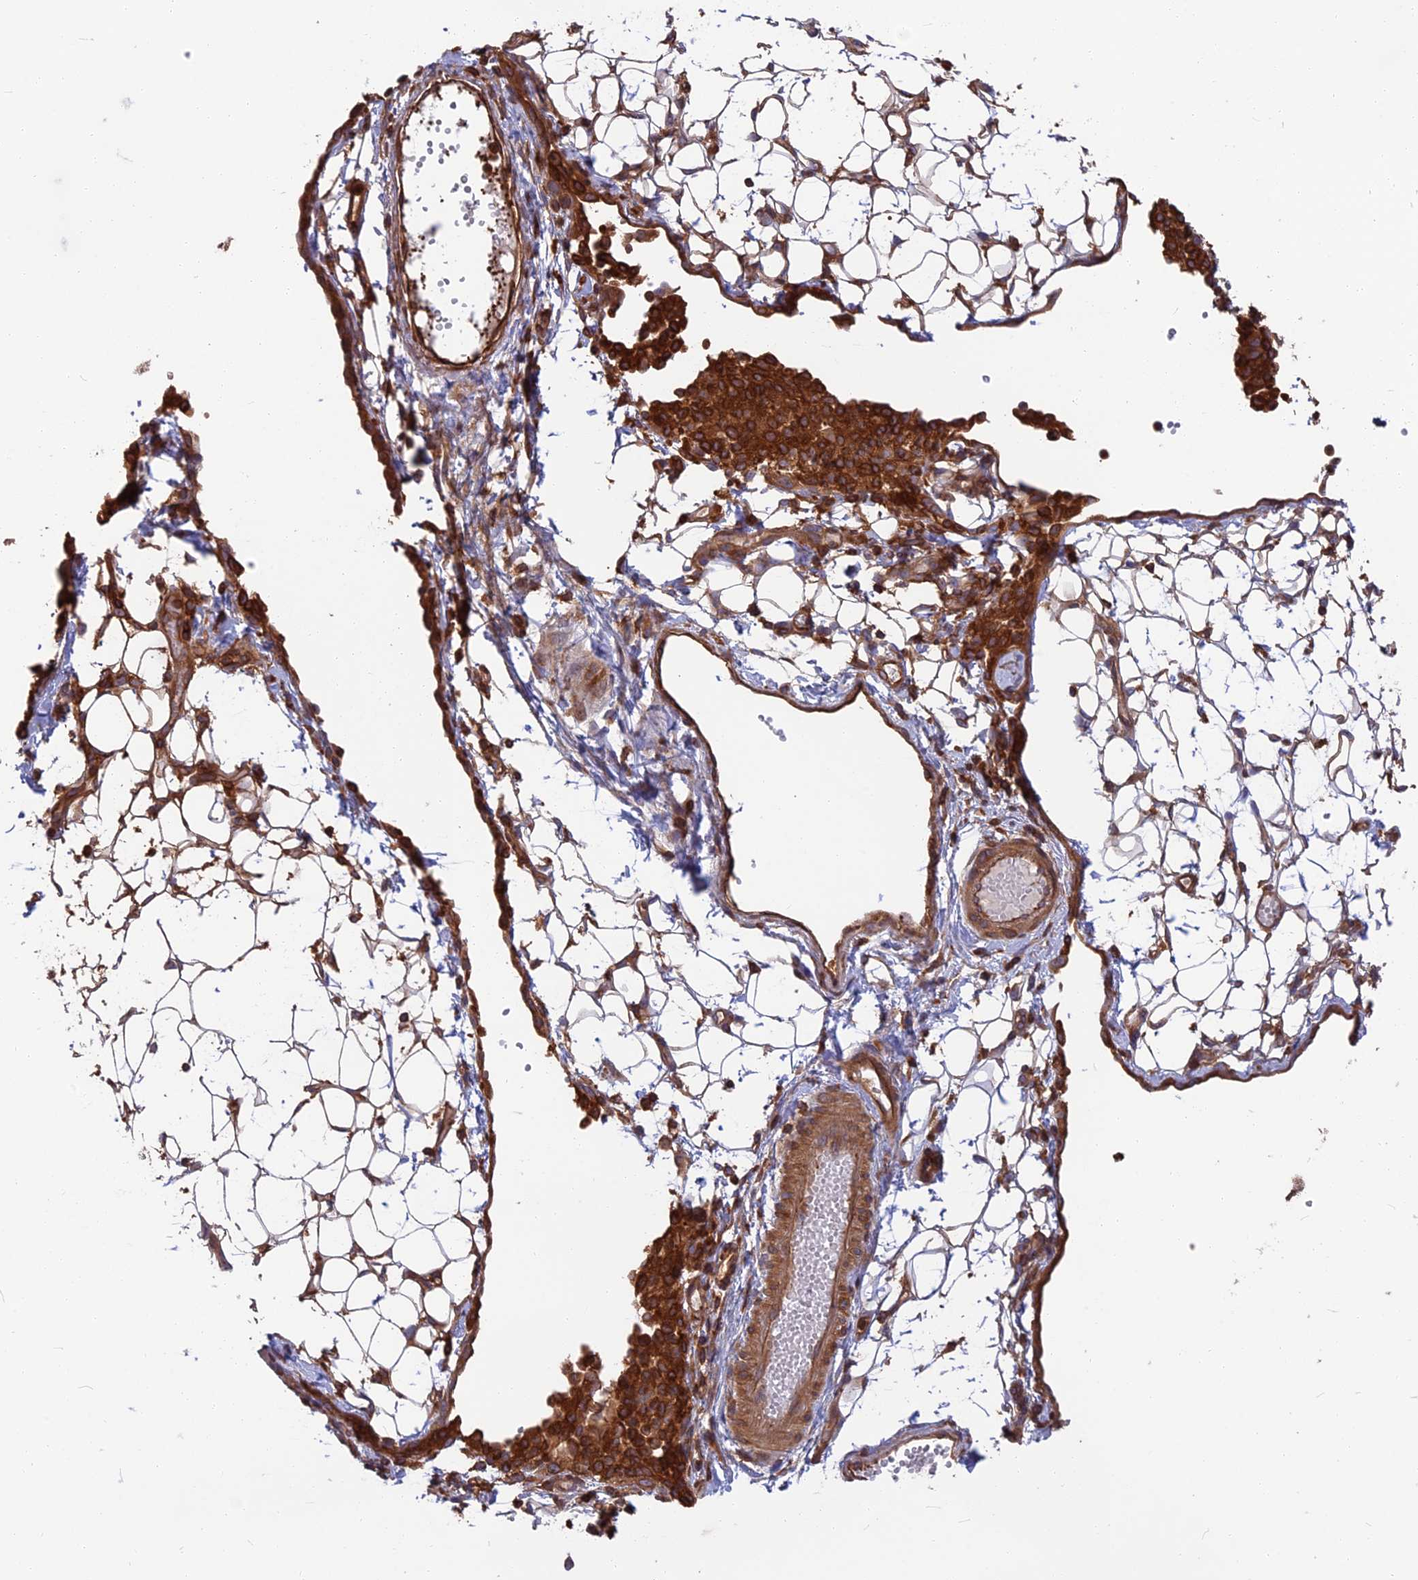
{"staining": {"intensity": "strong", "quantity": ">75%", "location": "cytoplasmic/membranous"}, "tissue": "ovarian cancer", "cell_type": "Tumor cells", "image_type": "cancer", "snomed": [{"axis": "morphology", "description": "Carcinoma, endometroid"}, {"axis": "topography", "description": "Ovary"}], "caption": "This is an image of IHC staining of ovarian cancer (endometroid carcinoma), which shows strong staining in the cytoplasmic/membranous of tumor cells.", "gene": "WDR1", "patient": {"sex": "female", "age": 42}}